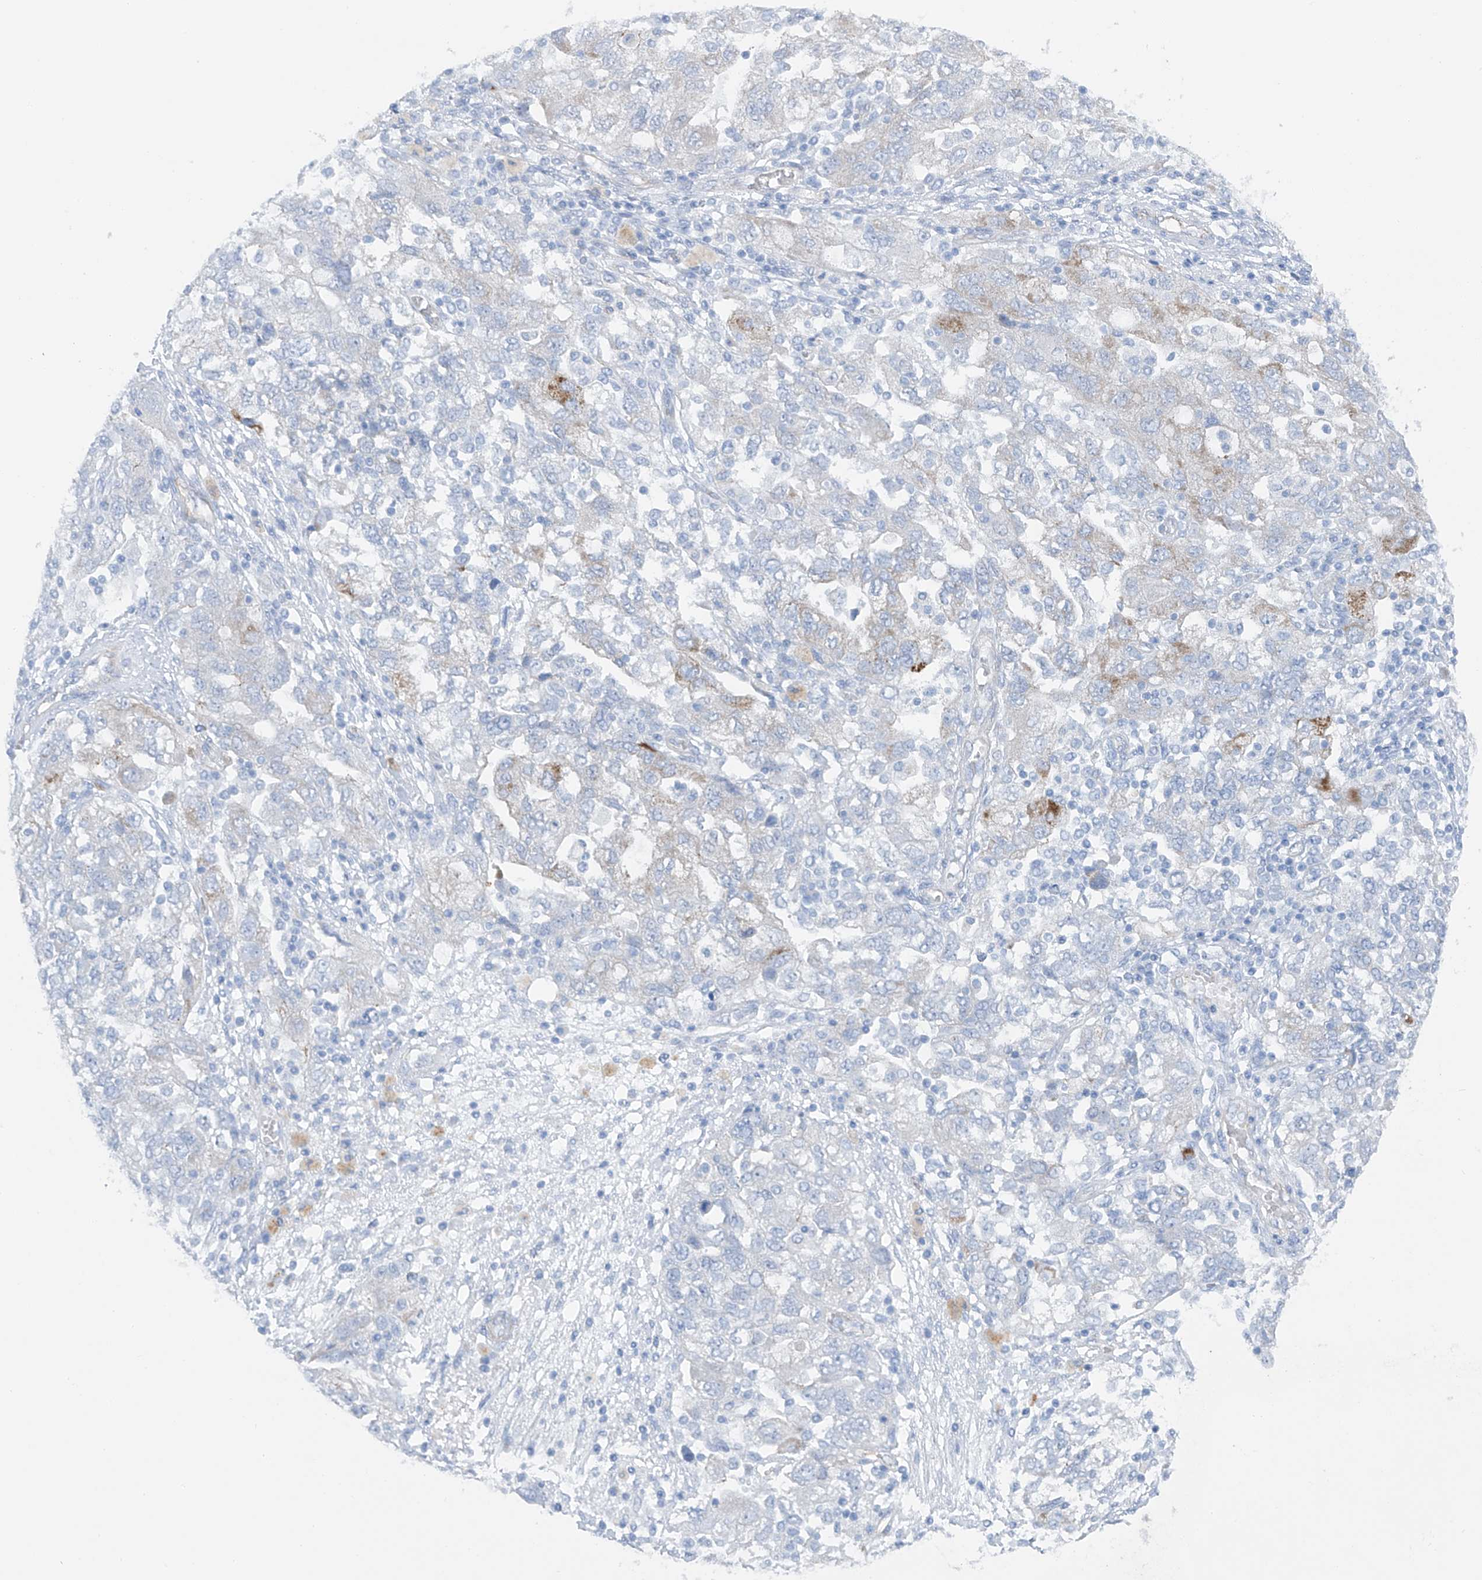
{"staining": {"intensity": "negative", "quantity": "none", "location": "none"}, "tissue": "ovarian cancer", "cell_type": "Tumor cells", "image_type": "cancer", "snomed": [{"axis": "morphology", "description": "Carcinoma, NOS"}, {"axis": "morphology", "description": "Cystadenocarcinoma, serous, NOS"}, {"axis": "topography", "description": "Ovary"}], "caption": "Protein analysis of carcinoma (ovarian) displays no significant positivity in tumor cells.", "gene": "MAGI1", "patient": {"sex": "female", "age": 69}}